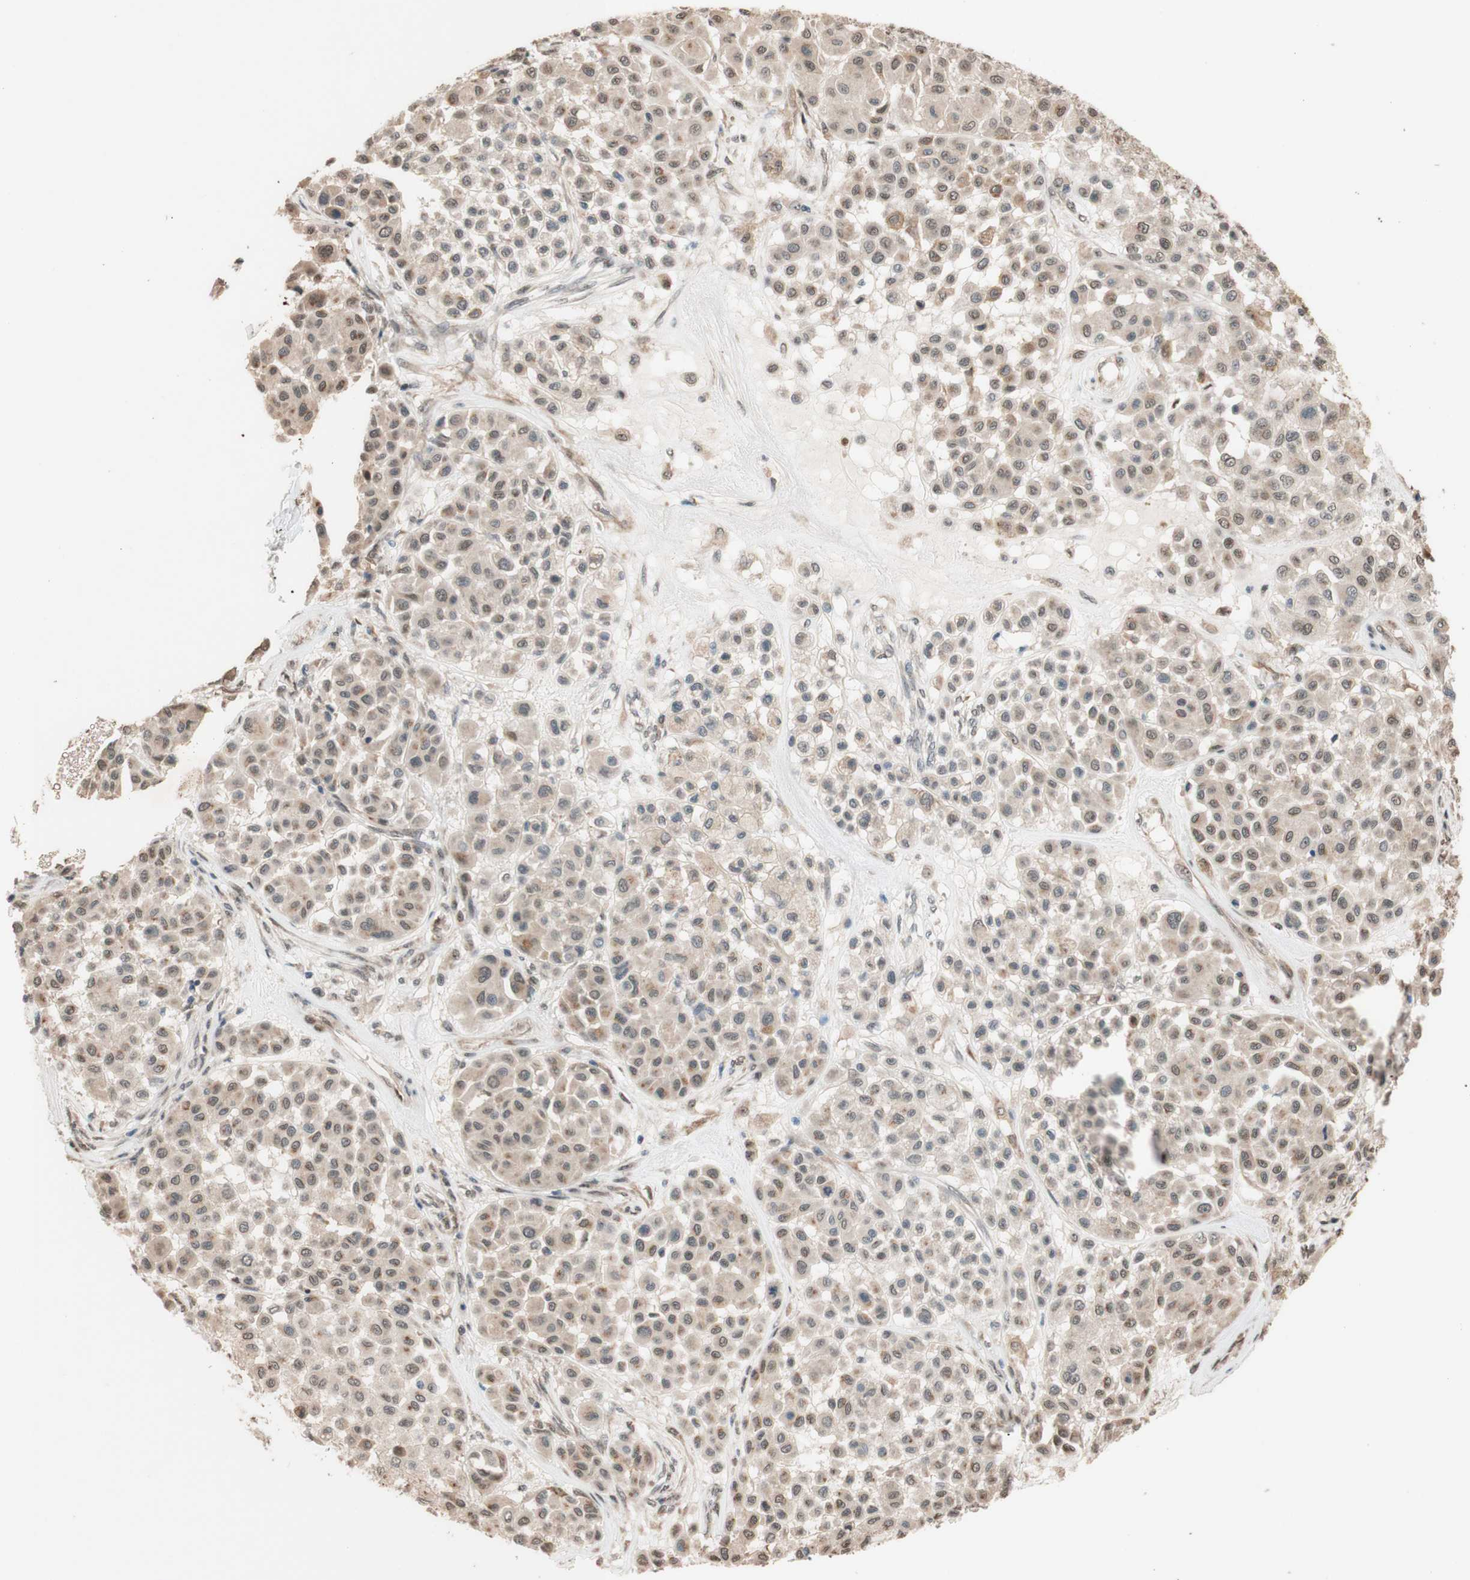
{"staining": {"intensity": "weak", "quantity": "<25%", "location": "cytoplasmic/membranous"}, "tissue": "melanoma", "cell_type": "Tumor cells", "image_type": "cancer", "snomed": [{"axis": "morphology", "description": "Malignant melanoma, Metastatic site"}, {"axis": "topography", "description": "Soft tissue"}], "caption": "Image shows no significant protein positivity in tumor cells of malignant melanoma (metastatic site). The staining is performed using DAB brown chromogen with nuclei counter-stained in using hematoxylin.", "gene": "CCNC", "patient": {"sex": "male", "age": 41}}